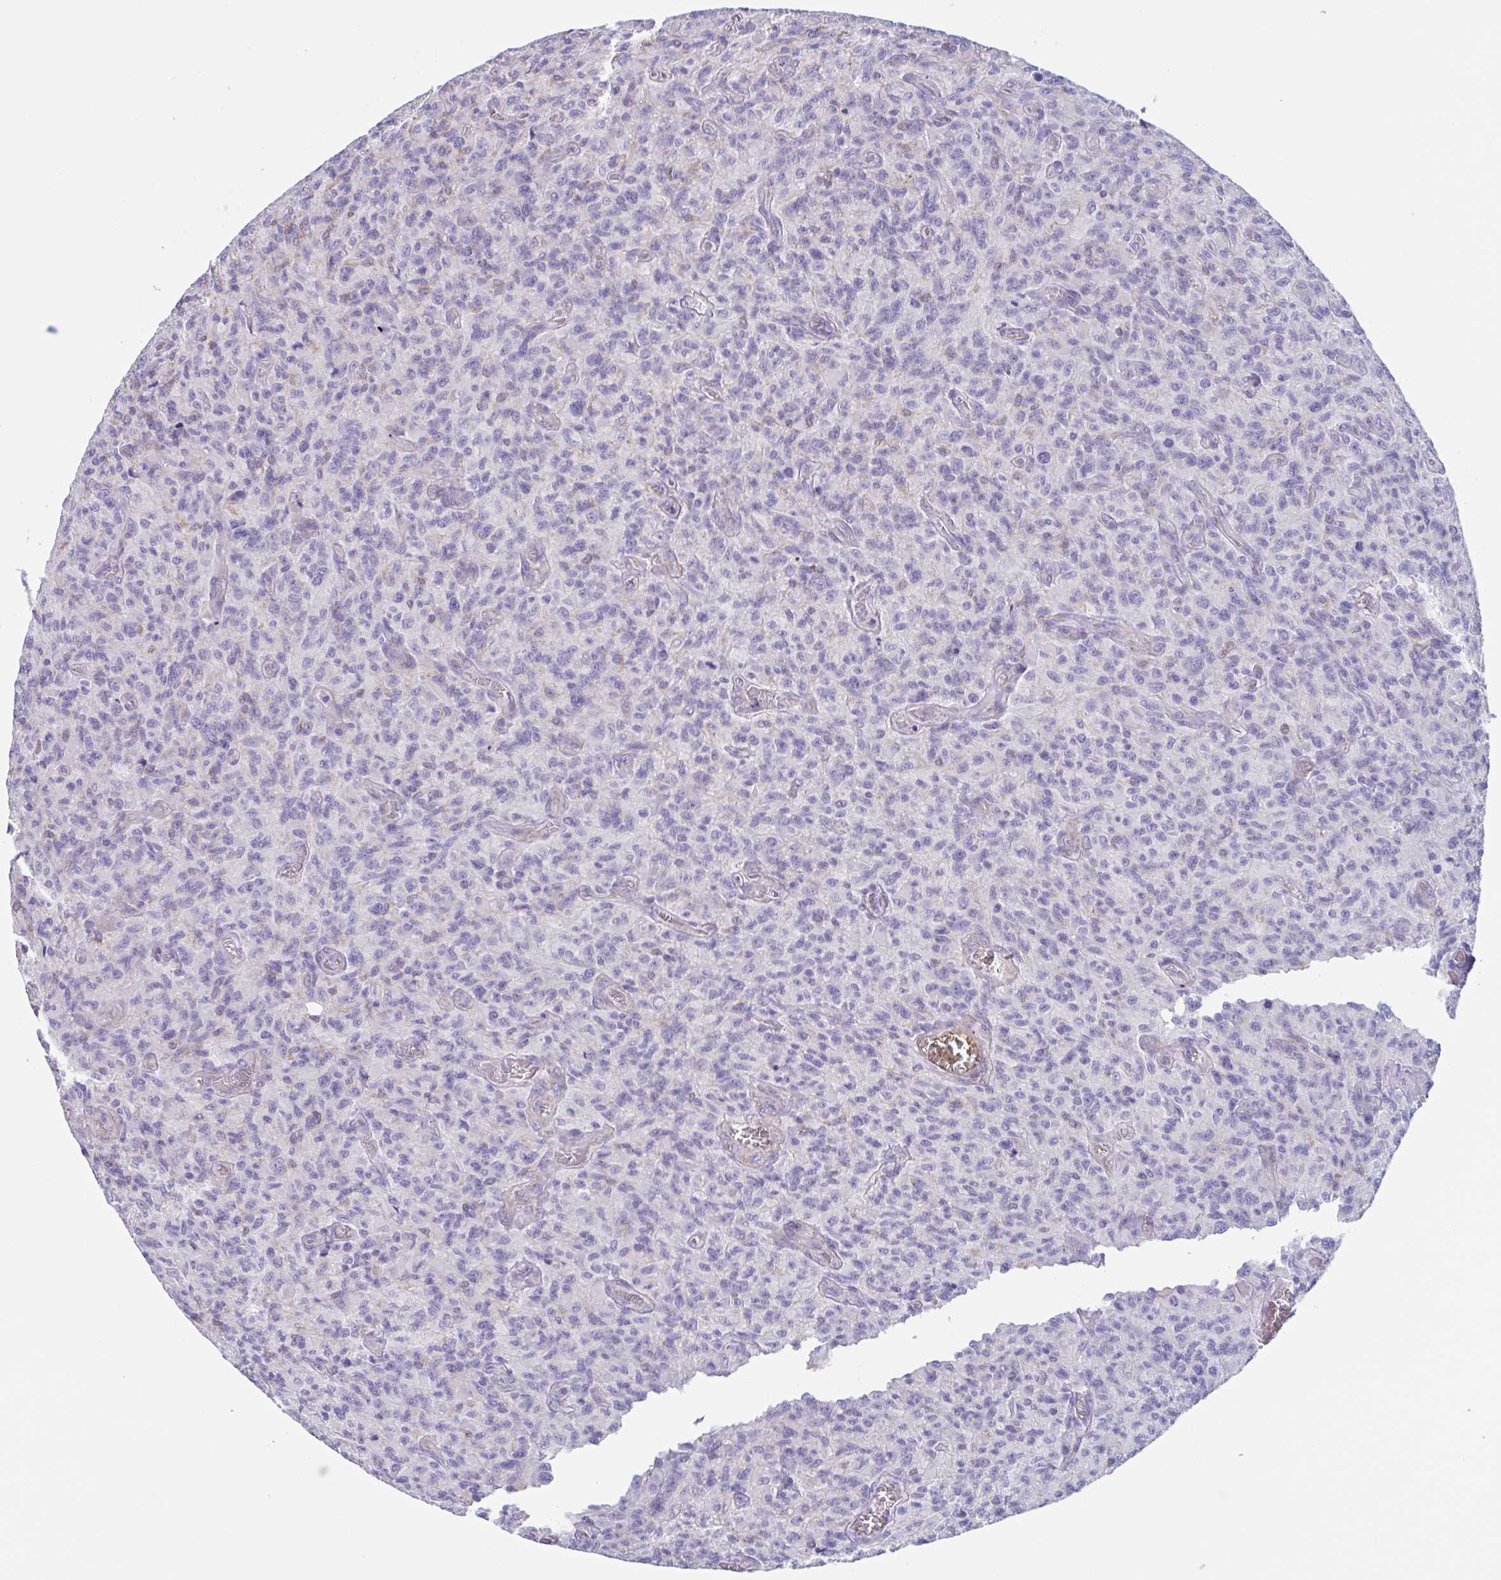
{"staining": {"intensity": "negative", "quantity": "none", "location": "none"}, "tissue": "glioma", "cell_type": "Tumor cells", "image_type": "cancer", "snomed": [{"axis": "morphology", "description": "Glioma, malignant, High grade"}, {"axis": "topography", "description": "Brain"}], "caption": "Human glioma stained for a protein using IHC reveals no staining in tumor cells.", "gene": "LPIN3", "patient": {"sex": "male", "age": 61}}